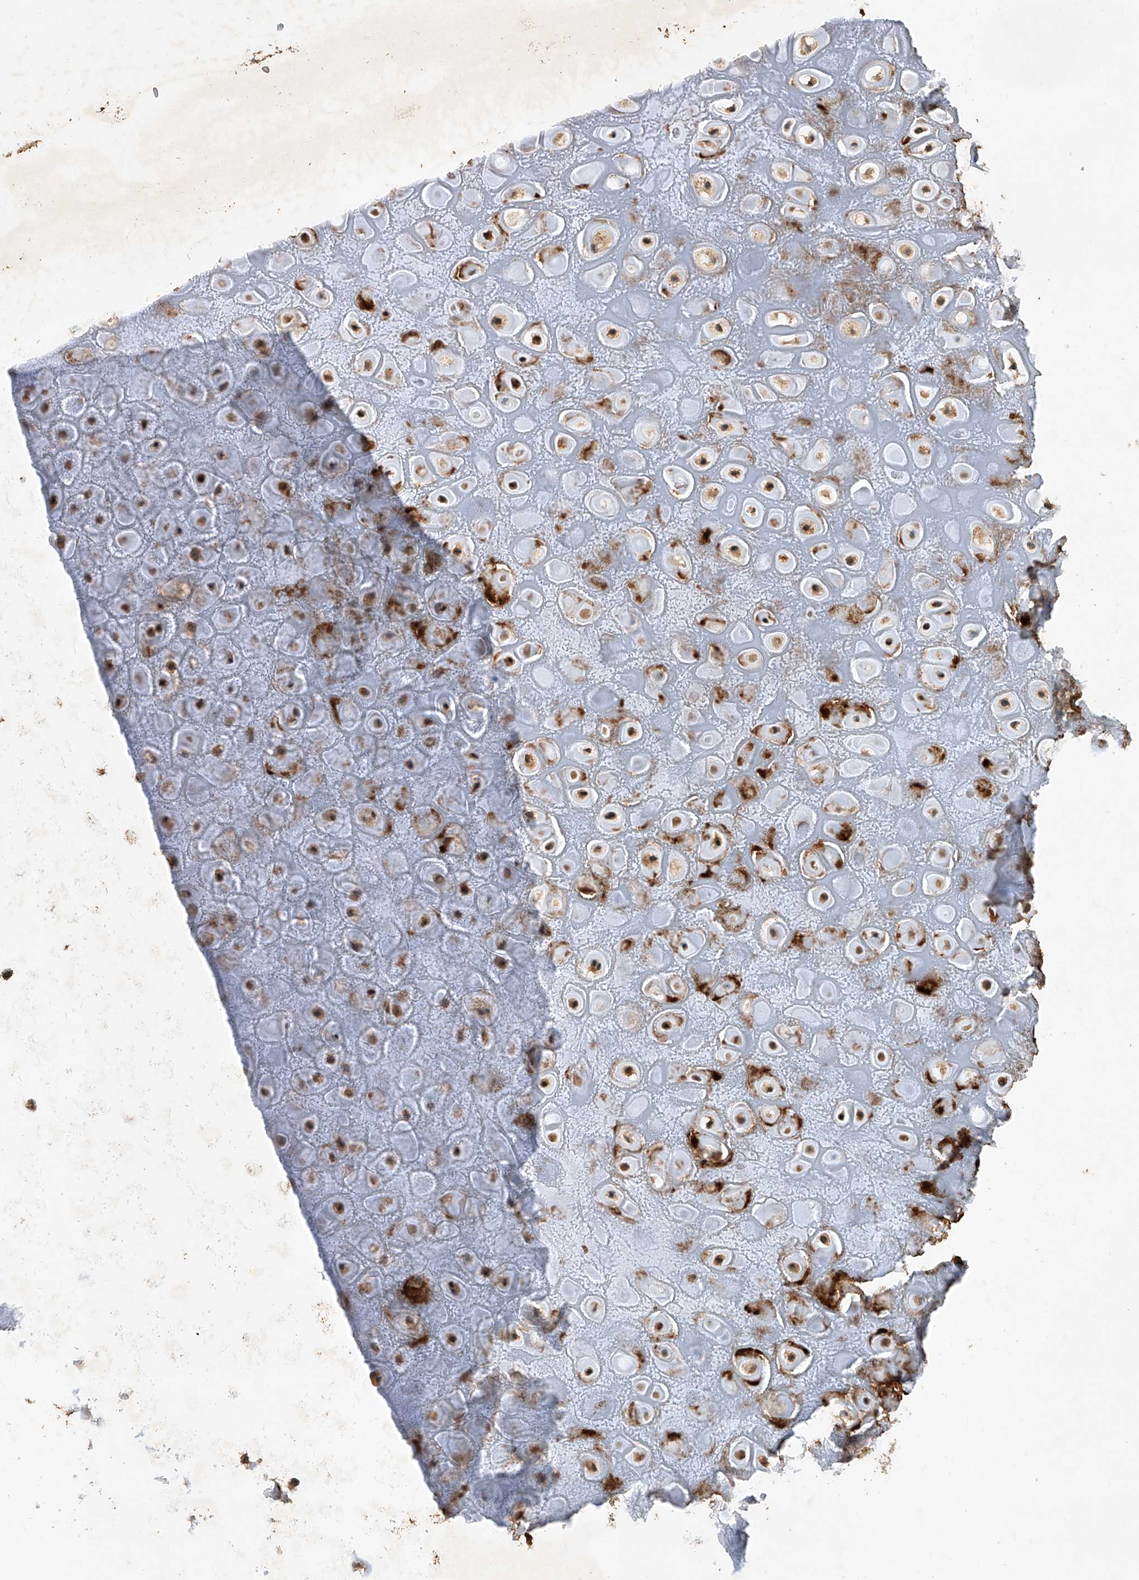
{"staining": {"intensity": "weak", "quantity": ">75%", "location": "cytoplasmic/membranous"}, "tissue": "adipose tissue", "cell_type": "Adipocytes", "image_type": "normal", "snomed": [{"axis": "morphology", "description": "Normal tissue, NOS"}, {"axis": "morphology", "description": "Basal cell carcinoma"}, {"axis": "topography", "description": "Skin"}], "caption": "Approximately >75% of adipocytes in normal adipose tissue demonstrate weak cytoplasmic/membranous protein positivity as visualized by brown immunohistochemical staining.", "gene": "CEP85L", "patient": {"sex": "female", "age": 89}}